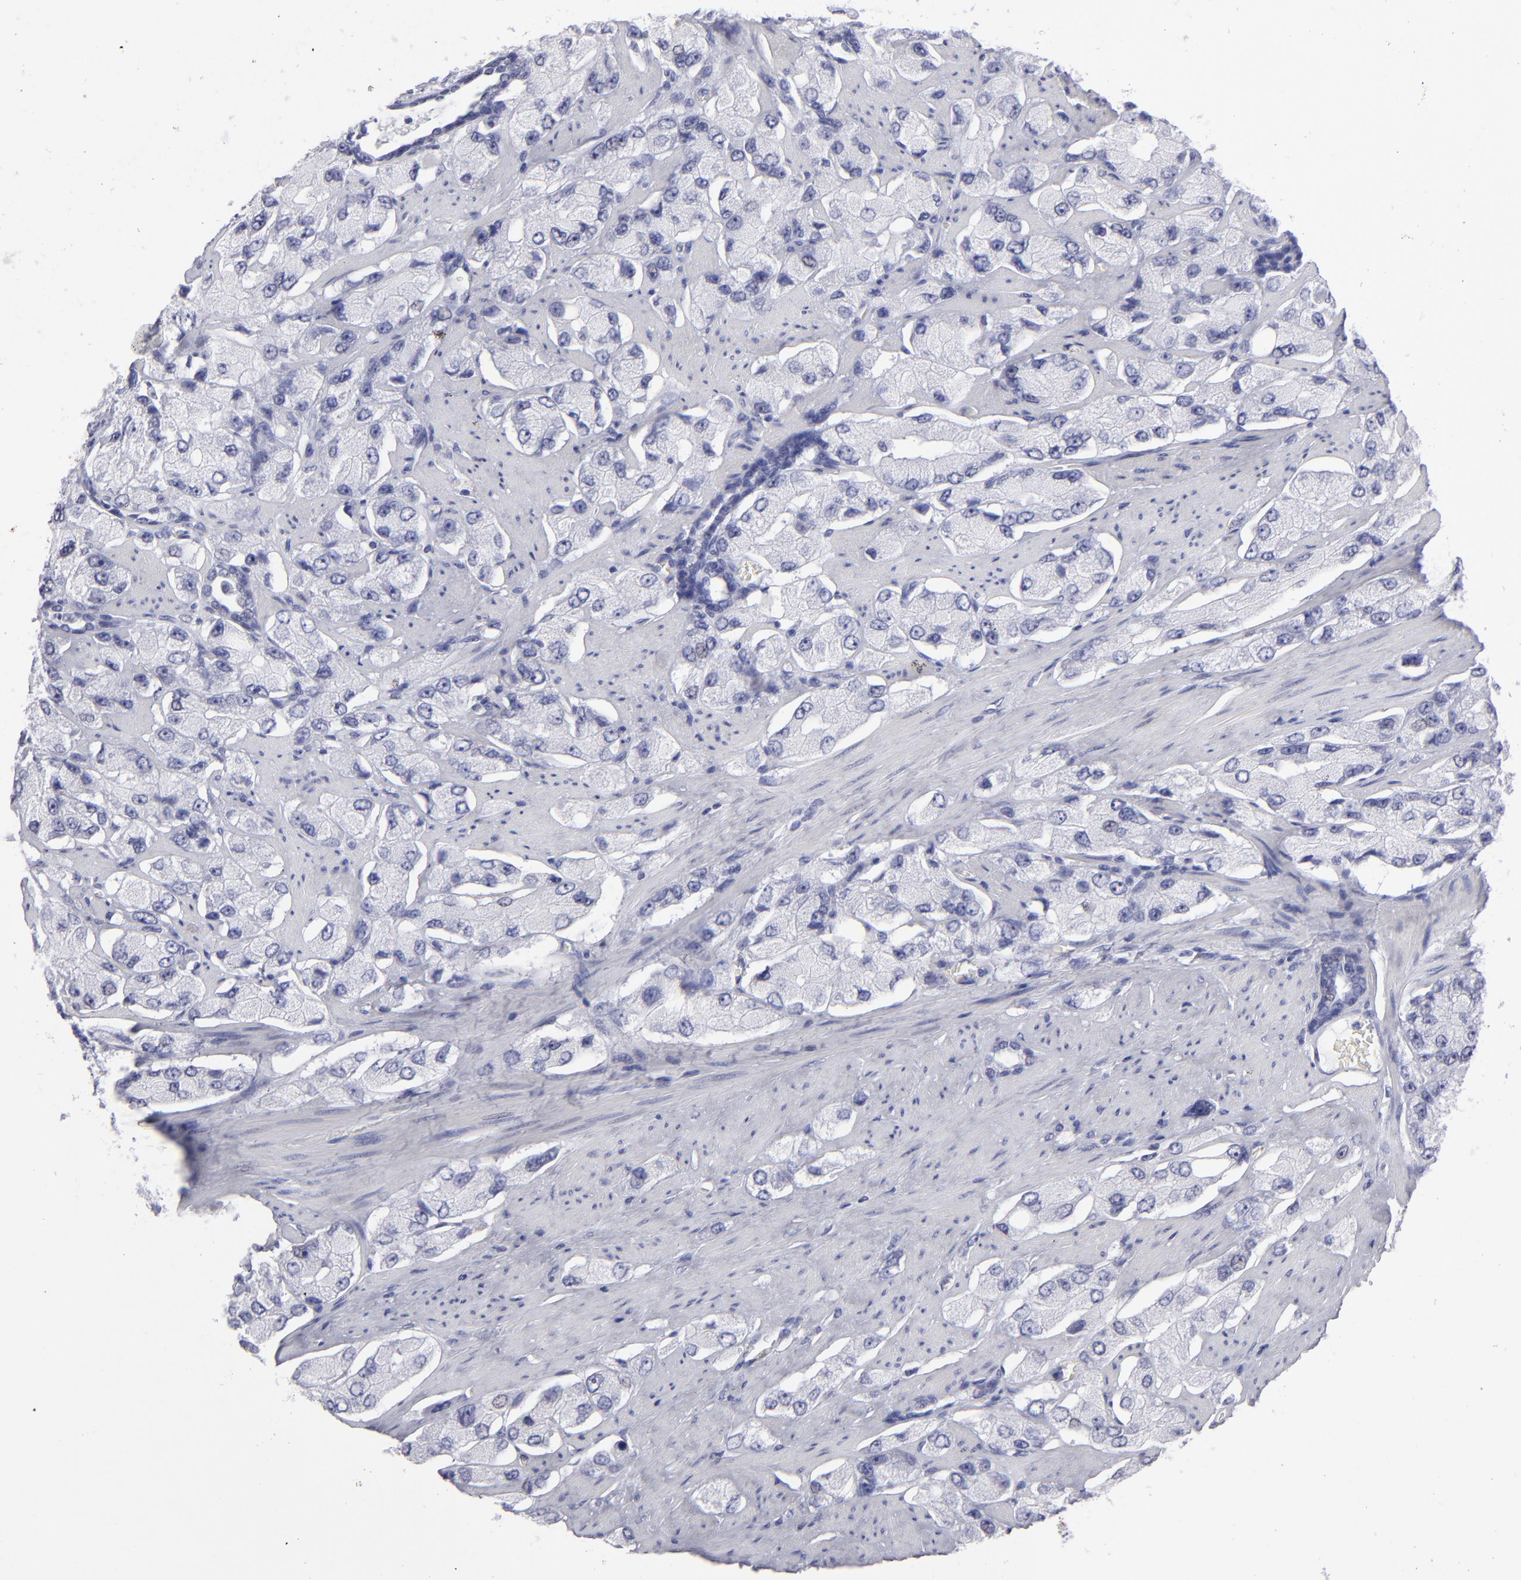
{"staining": {"intensity": "negative", "quantity": "none", "location": "none"}, "tissue": "prostate cancer", "cell_type": "Tumor cells", "image_type": "cancer", "snomed": [{"axis": "morphology", "description": "Adenocarcinoma, High grade"}, {"axis": "topography", "description": "Prostate"}], "caption": "Human prostate adenocarcinoma (high-grade) stained for a protein using IHC exhibits no staining in tumor cells.", "gene": "ALDOB", "patient": {"sex": "male", "age": 58}}